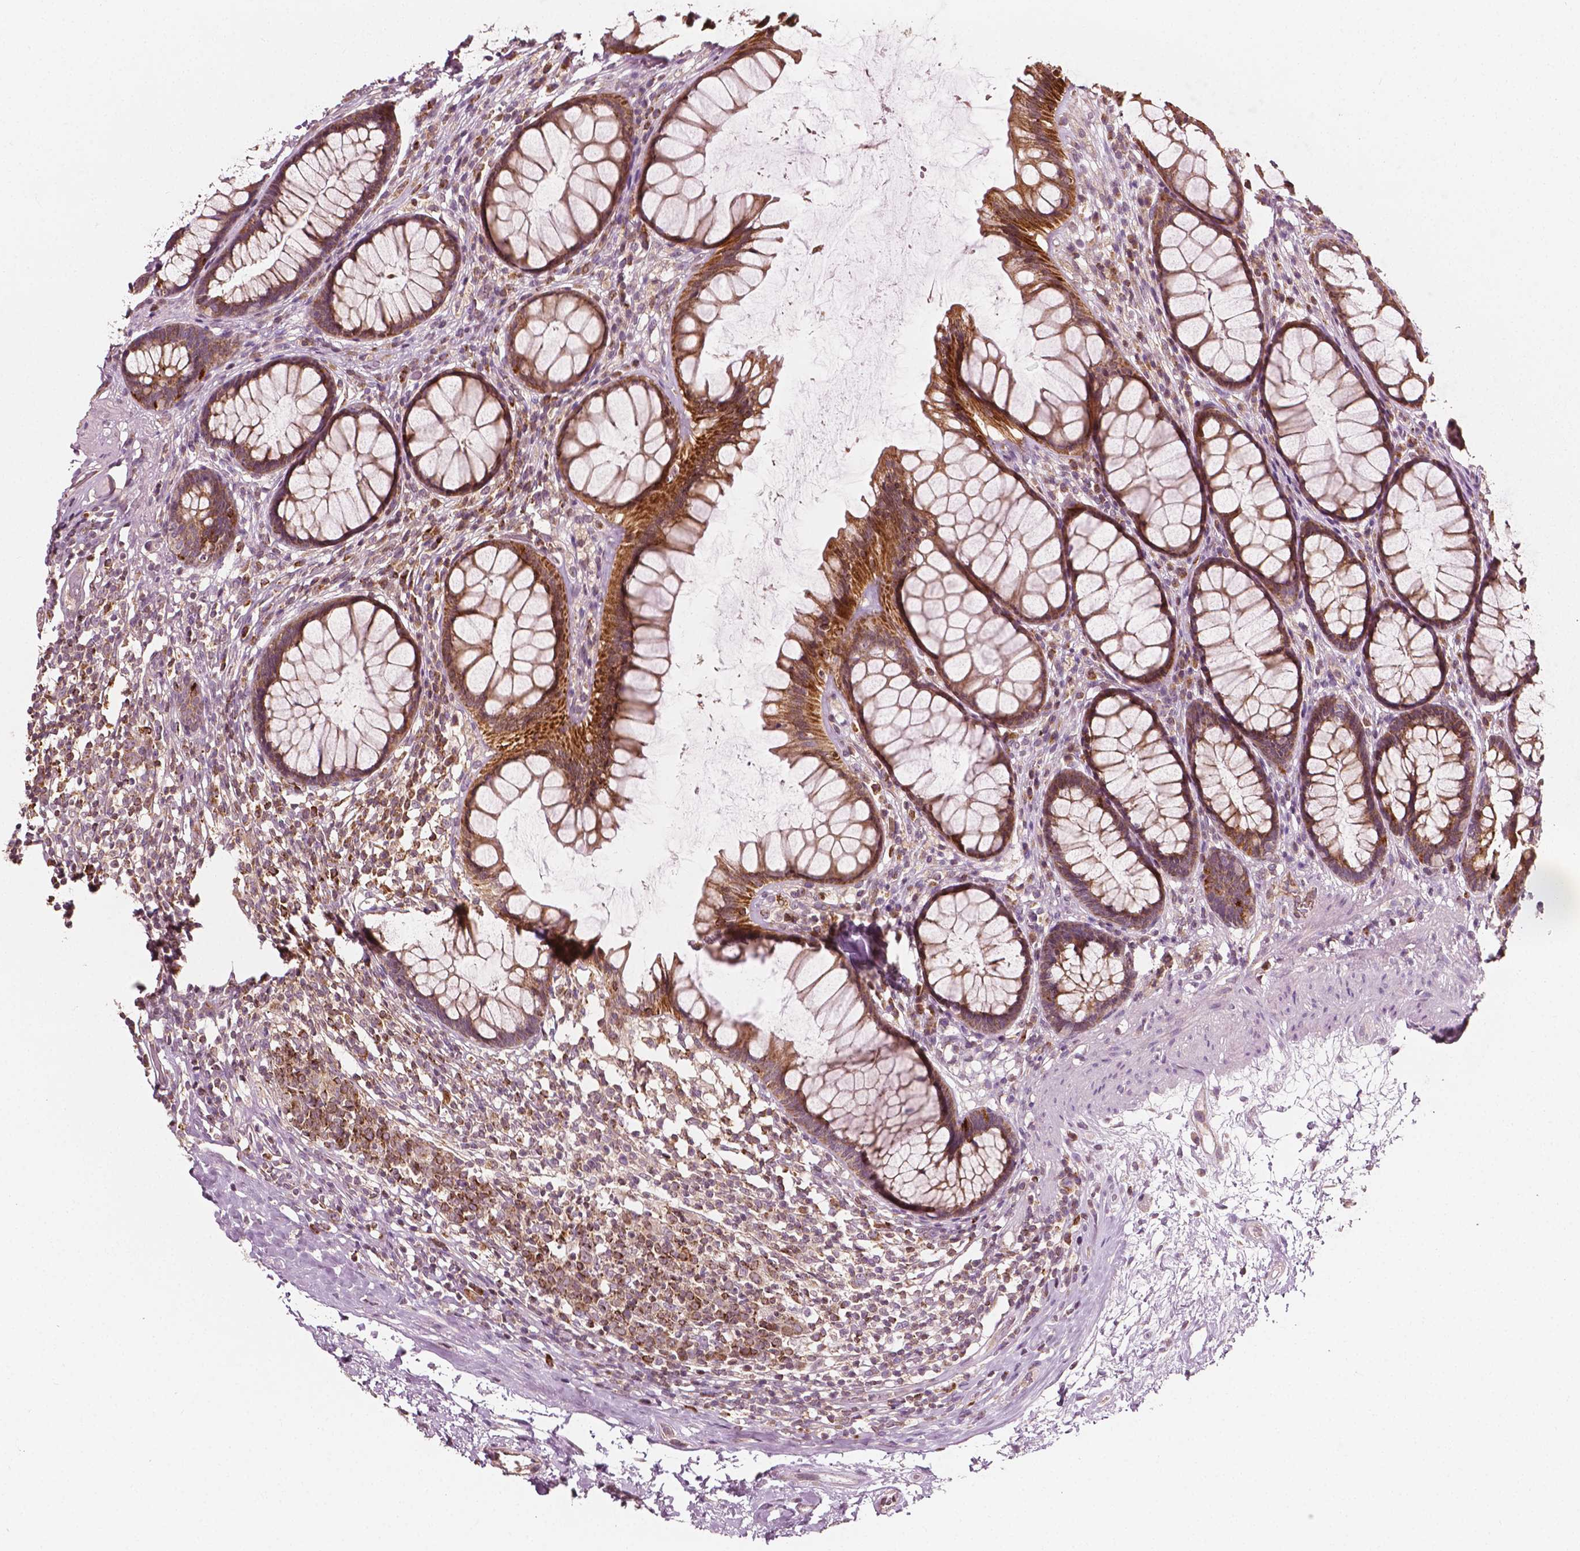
{"staining": {"intensity": "moderate", "quantity": ">75%", "location": "cytoplasmic/membranous"}, "tissue": "rectum", "cell_type": "Glandular cells", "image_type": "normal", "snomed": [{"axis": "morphology", "description": "Normal tissue, NOS"}, {"axis": "topography", "description": "Rectum"}], "caption": "The immunohistochemical stain highlights moderate cytoplasmic/membranous expression in glandular cells of benign rectum.", "gene": "MCL1", "patient": {"sex": "male", "age": 72}}